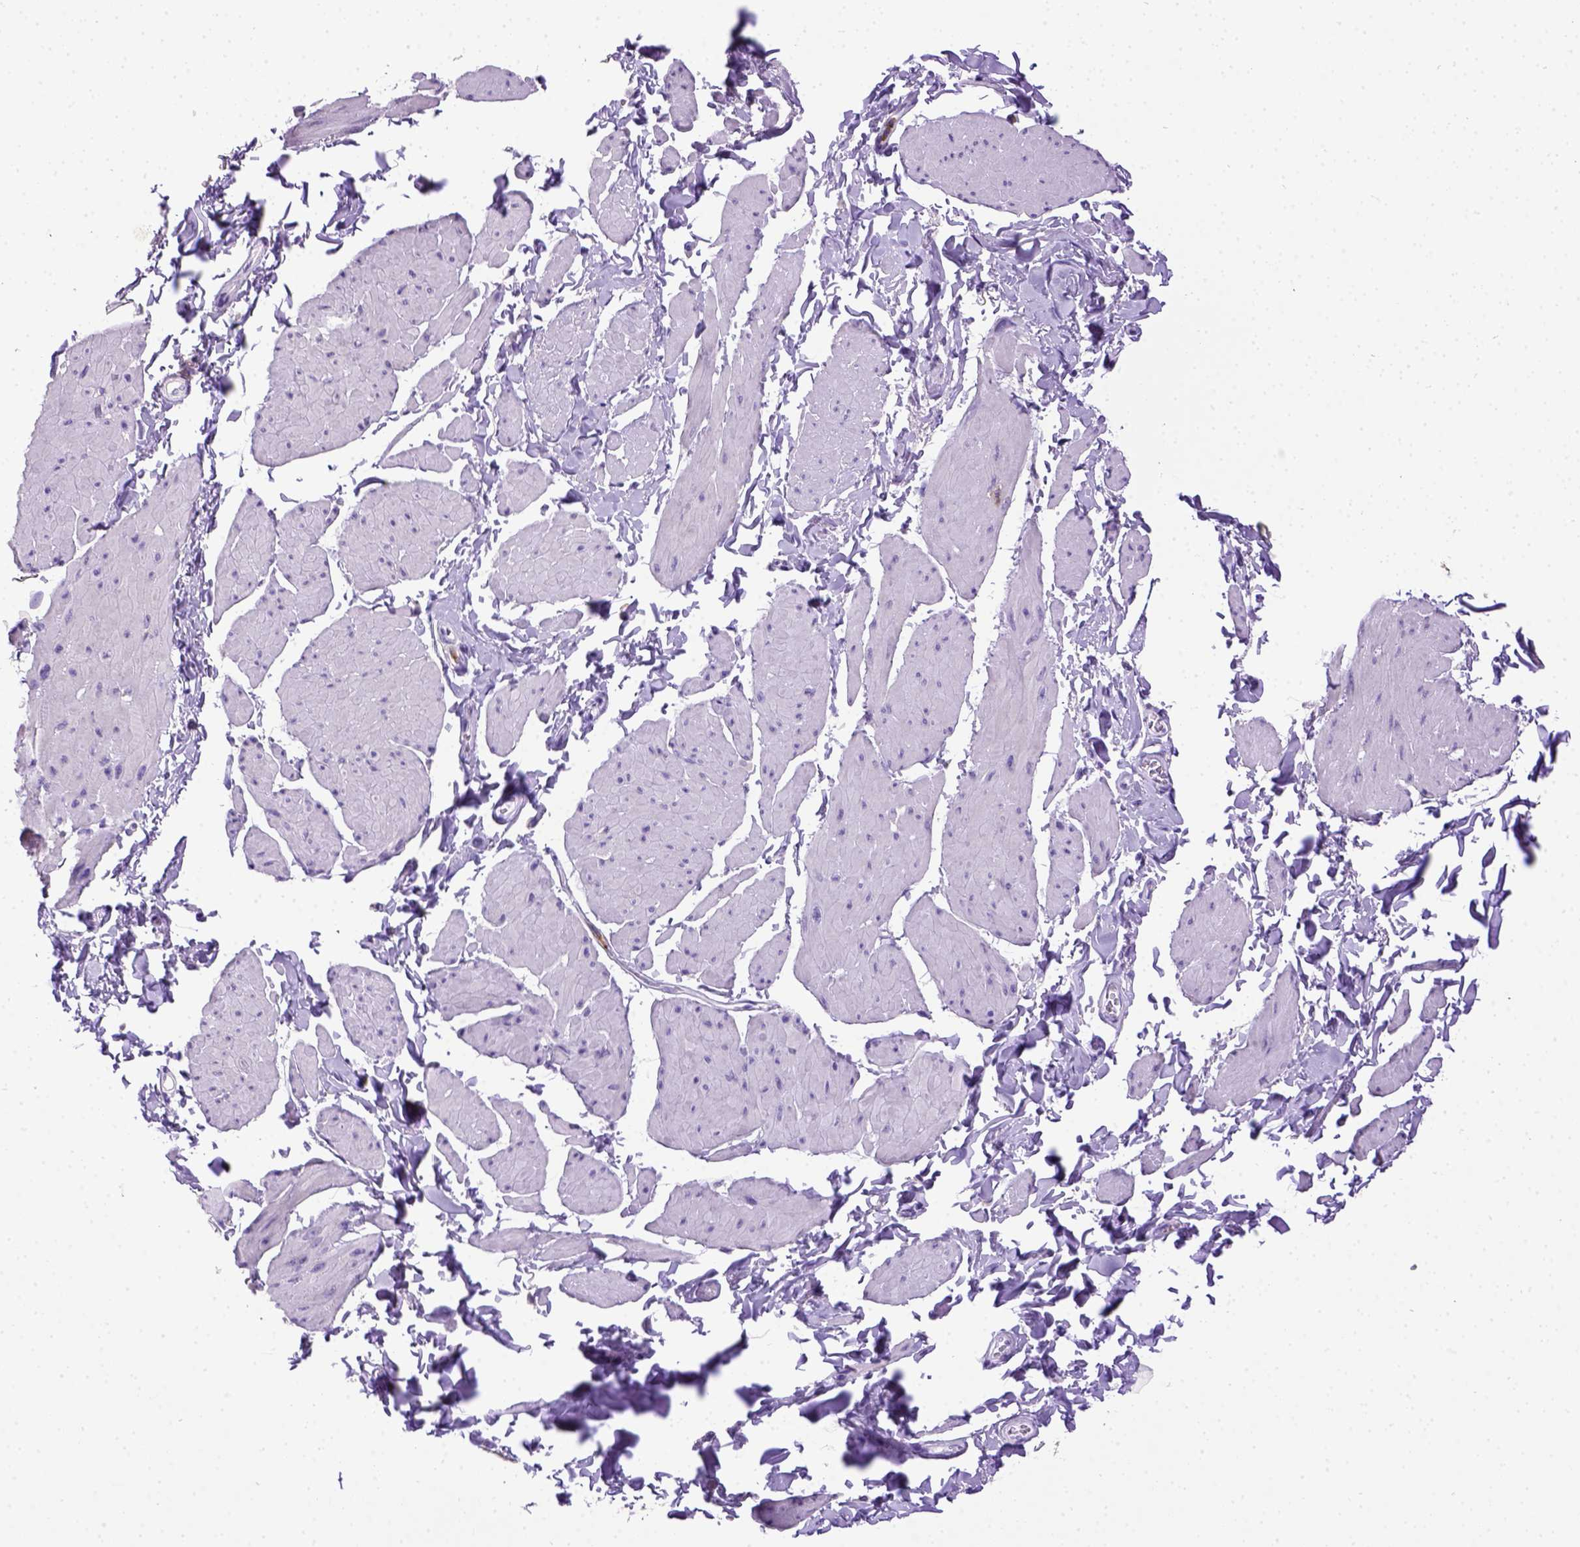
{"staining": {"intensity": "negative", "quantity": "none", "location": "none"}, "tissue": "smooth muscle", "cell_type": "Smooth muscle cells", "image_type": "normal", "snomed": [{"axis": "morphology", "description": "Normal tissue, NOS"}, {"axis": "topography", "description": "Adipose tissue"}, {"axis": "topography", "description": "Smooth muscle"}, {"axis": "topography", "description": "Peripheral nerve tissue"}], "caption": "IHC of benign human smooth muscle reveals no positivity in smooth muscle cells.", "gene": "ITGAX", "patient": {"sex": "male", "age": 83}}